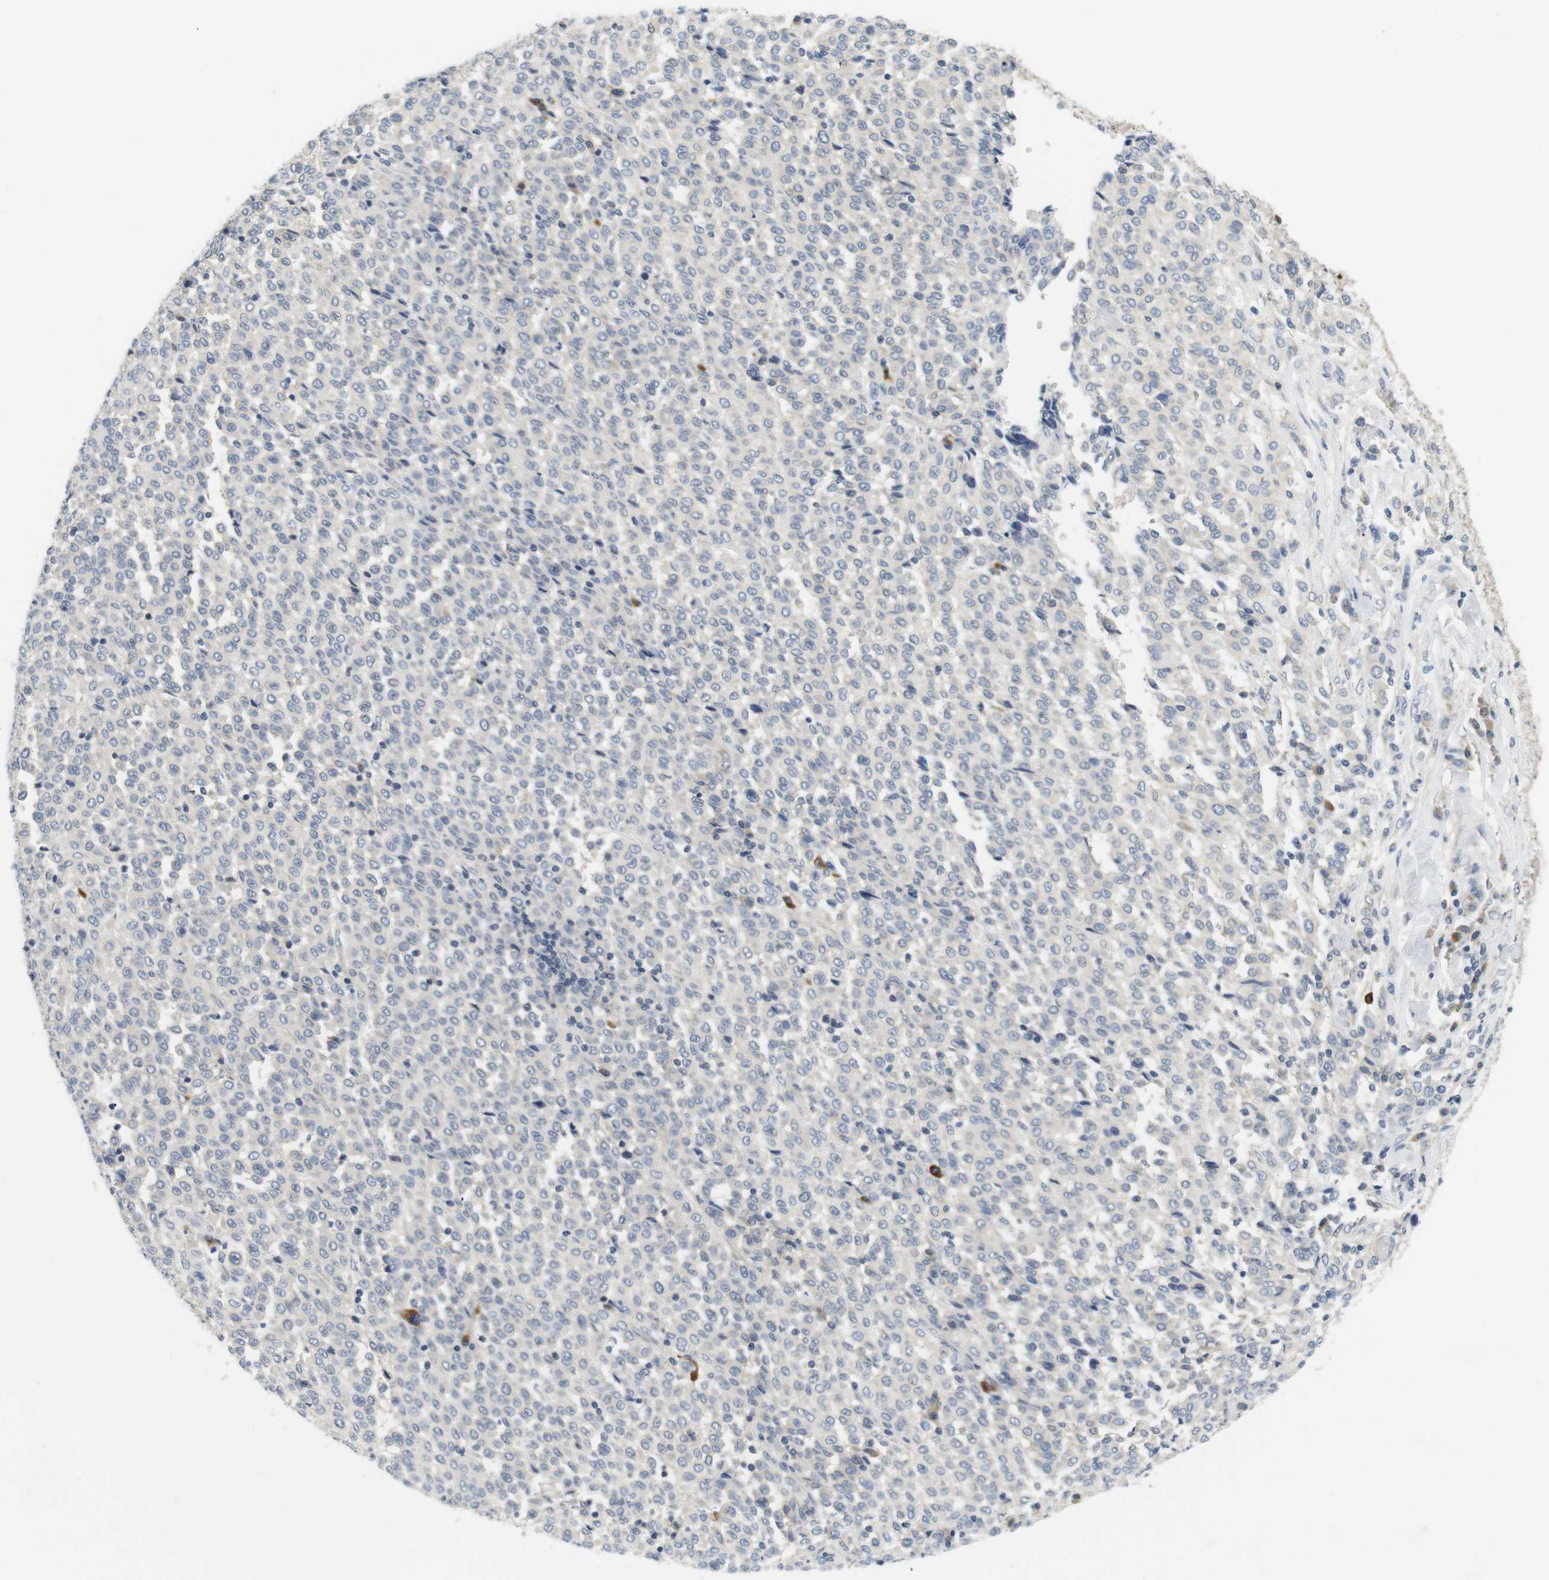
{"staining": {"intensity": "negative", "quantity": "none", "location": "none"}, "tissue": "melanoma", "cell_type": "Tumor cells", "image_type": "cancer", "snomed": [{"axis": "morphology", "description": "Malignant melanoma, Metastatic site"}, {"axis": "topography", "description": "Pancreas"}], "caption": "Photomicrograph shows no protein staining in tumor cells of melanoma tissue.", "gene": "EVA1C", "patient": {"sex": "female", "age": 30}}